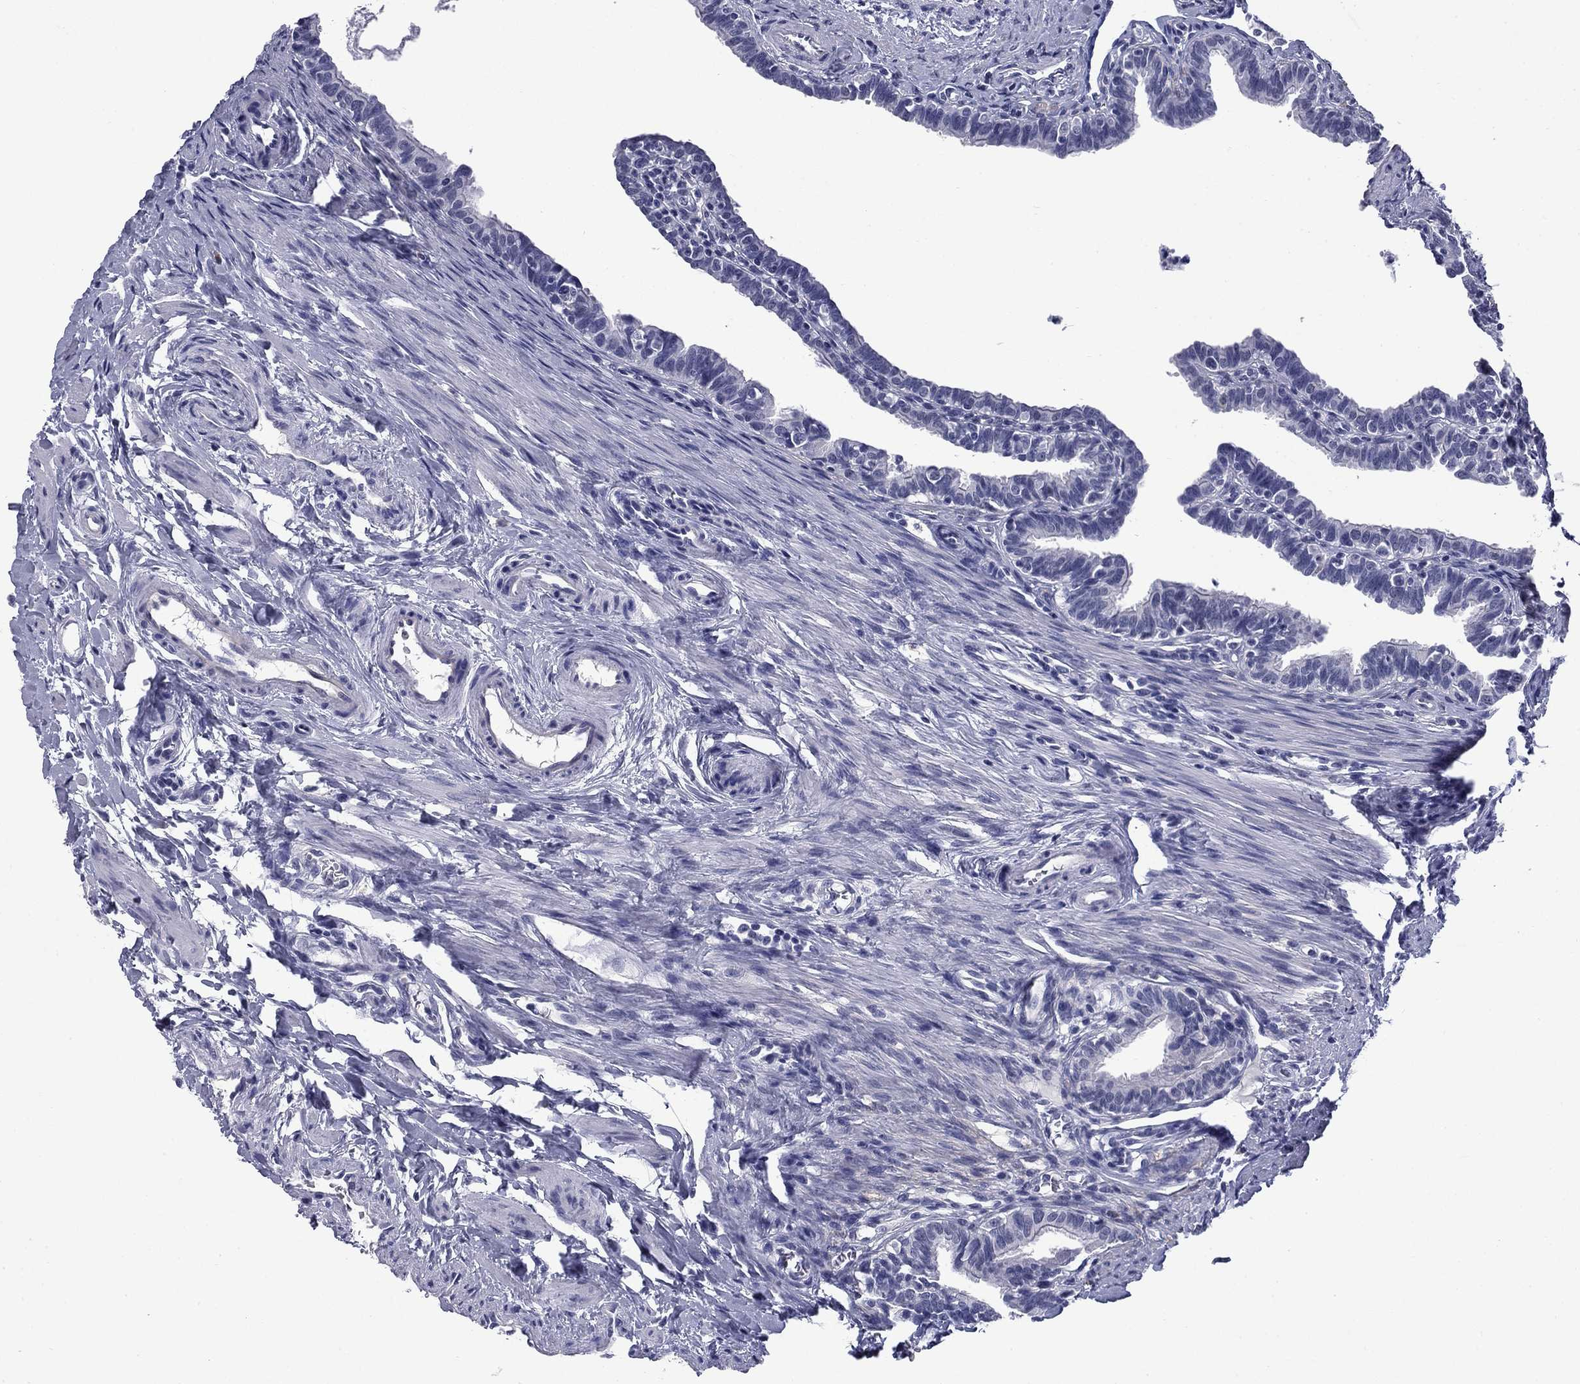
{"staining": {"intensity": "negative", "quantity": "none", "location": "none"}, "tissue": "fallopian tube", "cell_type": "Glandular cells", "image_type": "normal", "snomed": [{"axis": "morphology", "description": "Normal tissue, NOS"}, {"axis": "topography", "description": "Fallopian tube"}], "caption": "There is no significant staining in glandular cells of fallopian tube. (Immunohistochemistry, brightfield microscopy, high magnification).", "gene": "BCL2L14", "patient": {"sex": "female", "age": 36}}